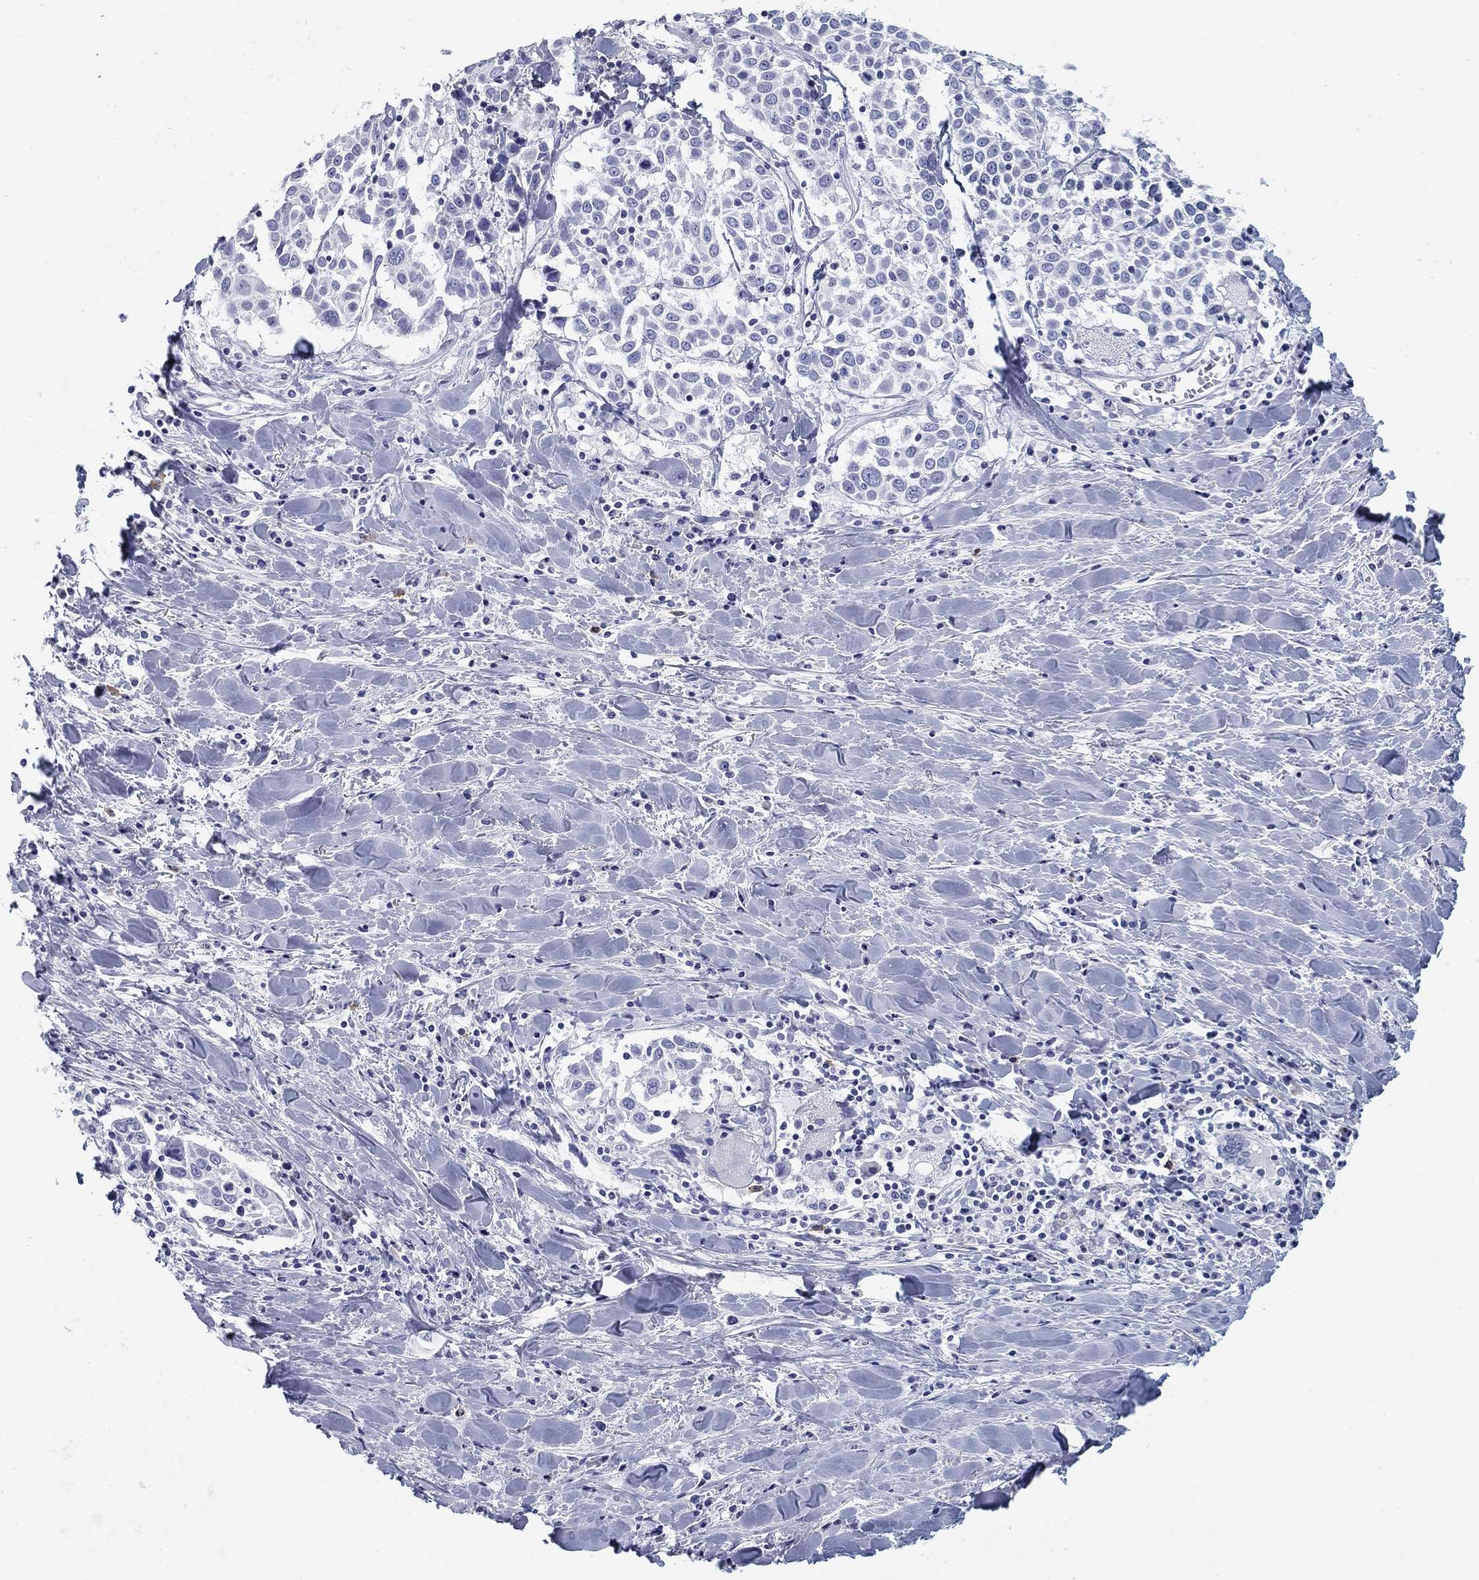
{"staining": {"intensity": "negative", "quantity": "none", "location": "none"}, "tissue": "lung cancer", "cell_type": "Tumor cells", "image_type": "cancer", "snomed": [{"axis": "morphology", "description": "Squamous cell carcinoma, NOS"}, {"axis": "topography", "description": "Lung"}], "caption": "This is a image of immunohistochemistry staining of lung cancer, which shows no staining in tumor cells.", "gene": "CD79B", "patient": {"sex": "male", "age": 57}}